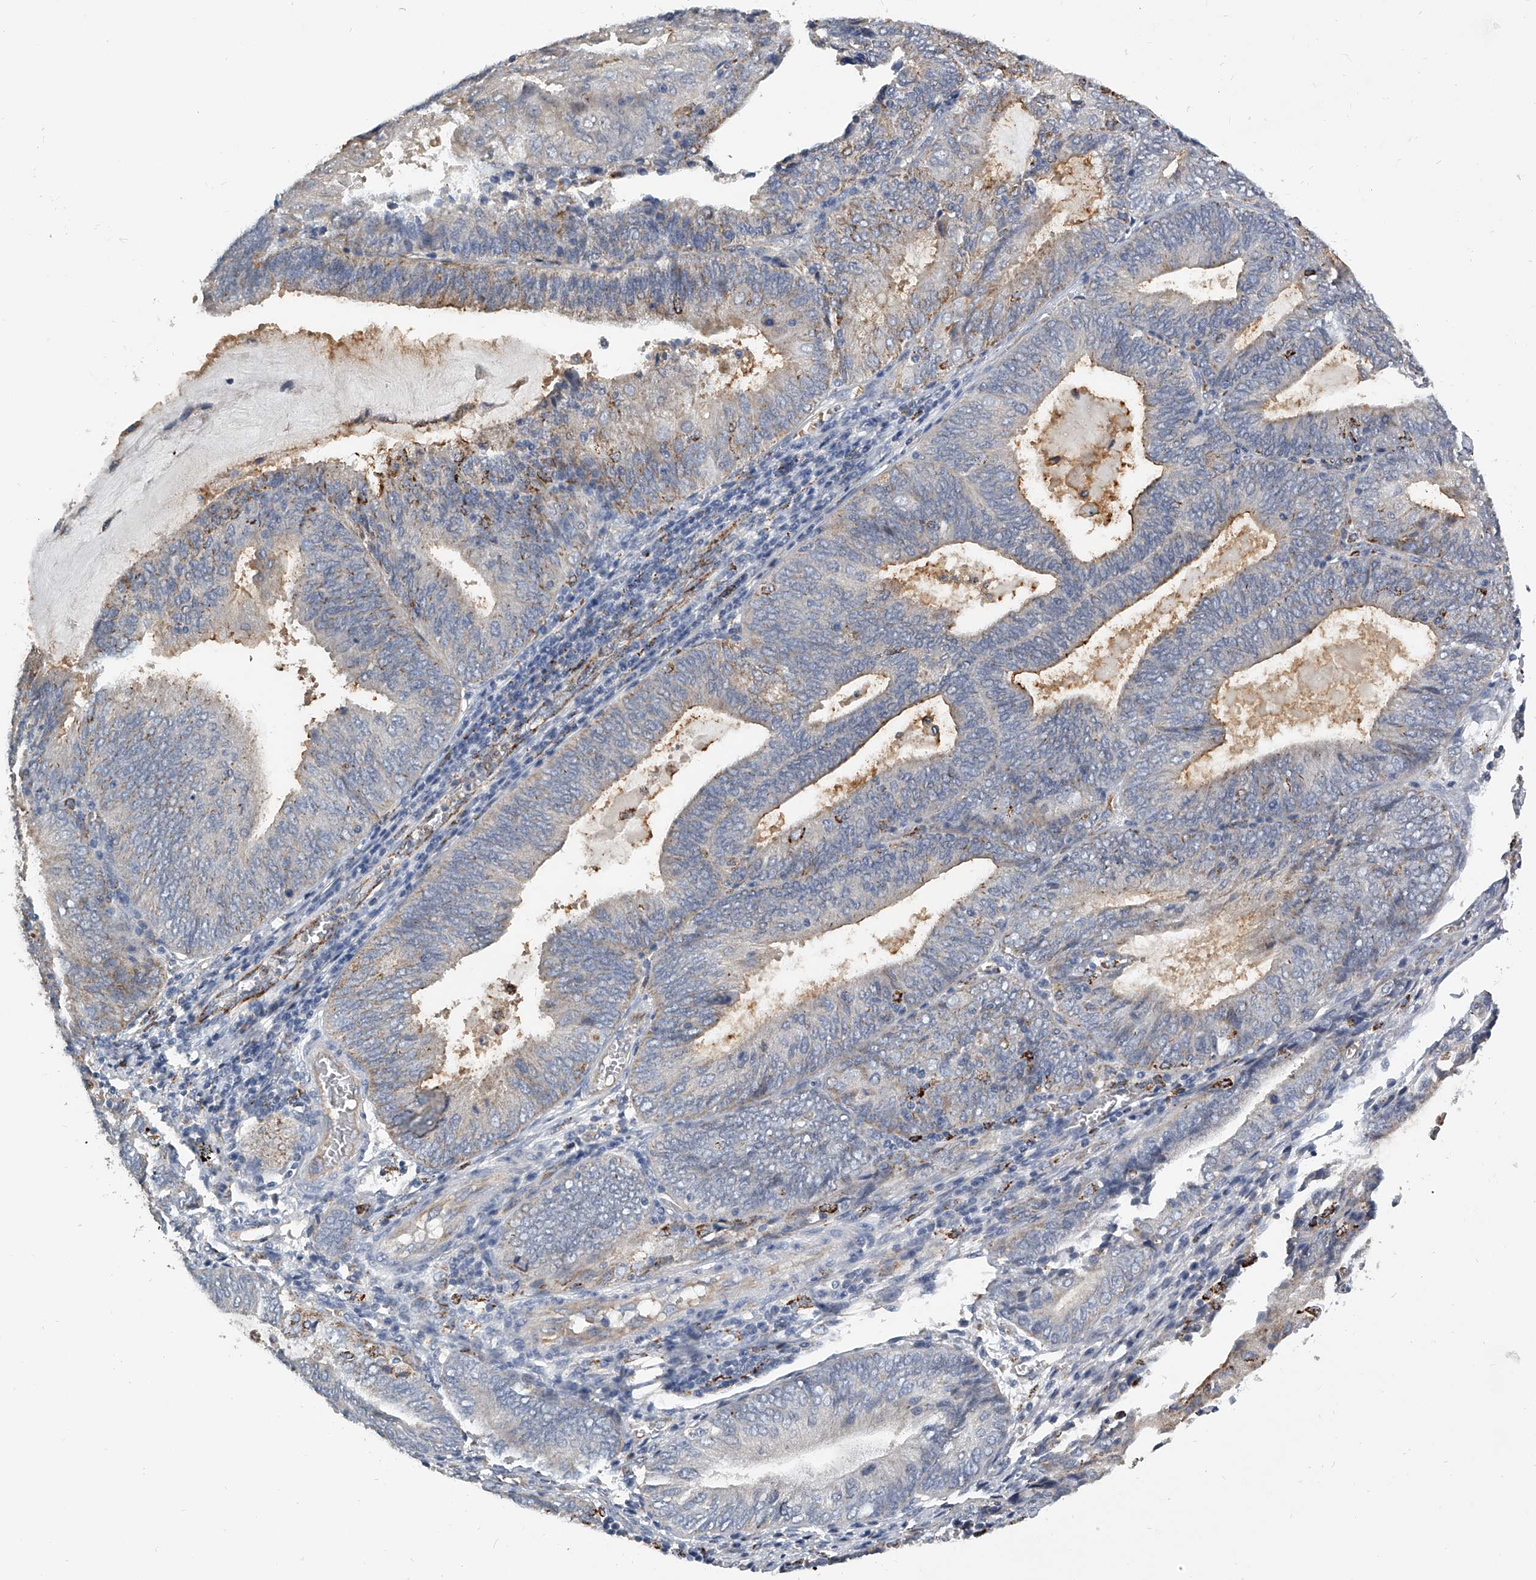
{"staining": {"intensity": "weak", "quantity": "<25%", "location": "cytoplasmic/membranous"}, "tissue": "endometrial cancer", "cell_type": "Tumor cells", "image_type": "cancer", "snomed": [{"axis": "morphology", "description": "Adenocarcinoma, NOS"}, {"axis": "topography", "description": "Endometrium"}], "caption": "An immunohistochemistry micrograph of endometrial adenocarcinoma is shown. There is no staining in tumor cells of endometrial adenocarcinoma. Nuclei are stained in blue.", "gene": "KLHL7", "patient": {"sex": "female", "age": 81}}